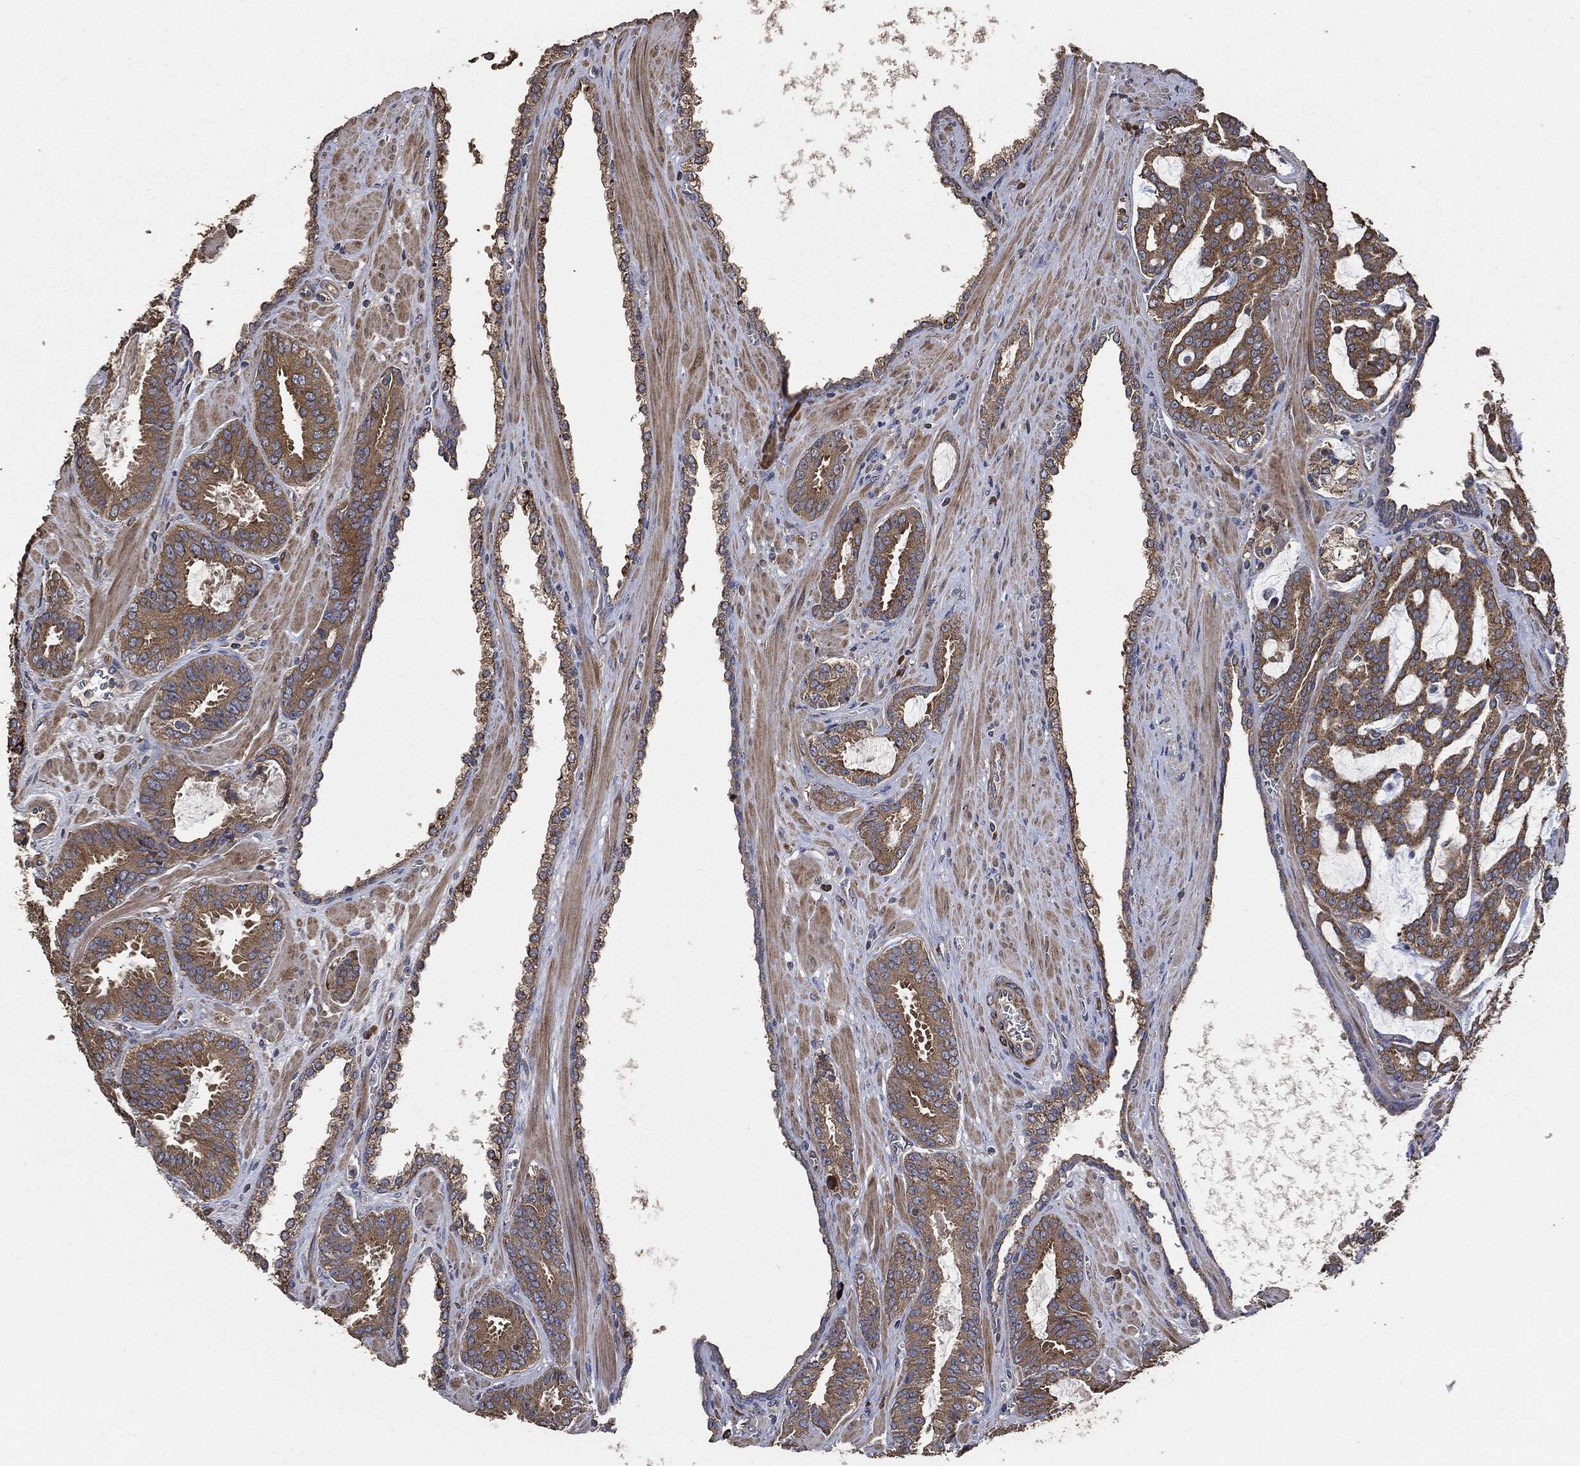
{"staining": {"intensity": "strong", "quantity": "25%-75%", "location": "cytoplasmic/membranous"}, "tissue": "prostate cancer", "cell_type": "Tumor cells", "image_type": "cancer", "snomed": [{"axis": "morphology", "description": "Adenocarcinoma, NOS"}, {"axis": "topography", "description": "Prostate"}], "caption": "Immunohistochemical staining of human prostate cancer (adenocarcinoma) displays high levels of strong cytoplasmic/membranous positivity in approximately 25%-75% of tumor cells. (DAB (3,3'-diaminobenzidine) IHC with brightfield microscopy, high magnification).", "gene": "STK3", "patient": {"sex": "male", "age": 67}}